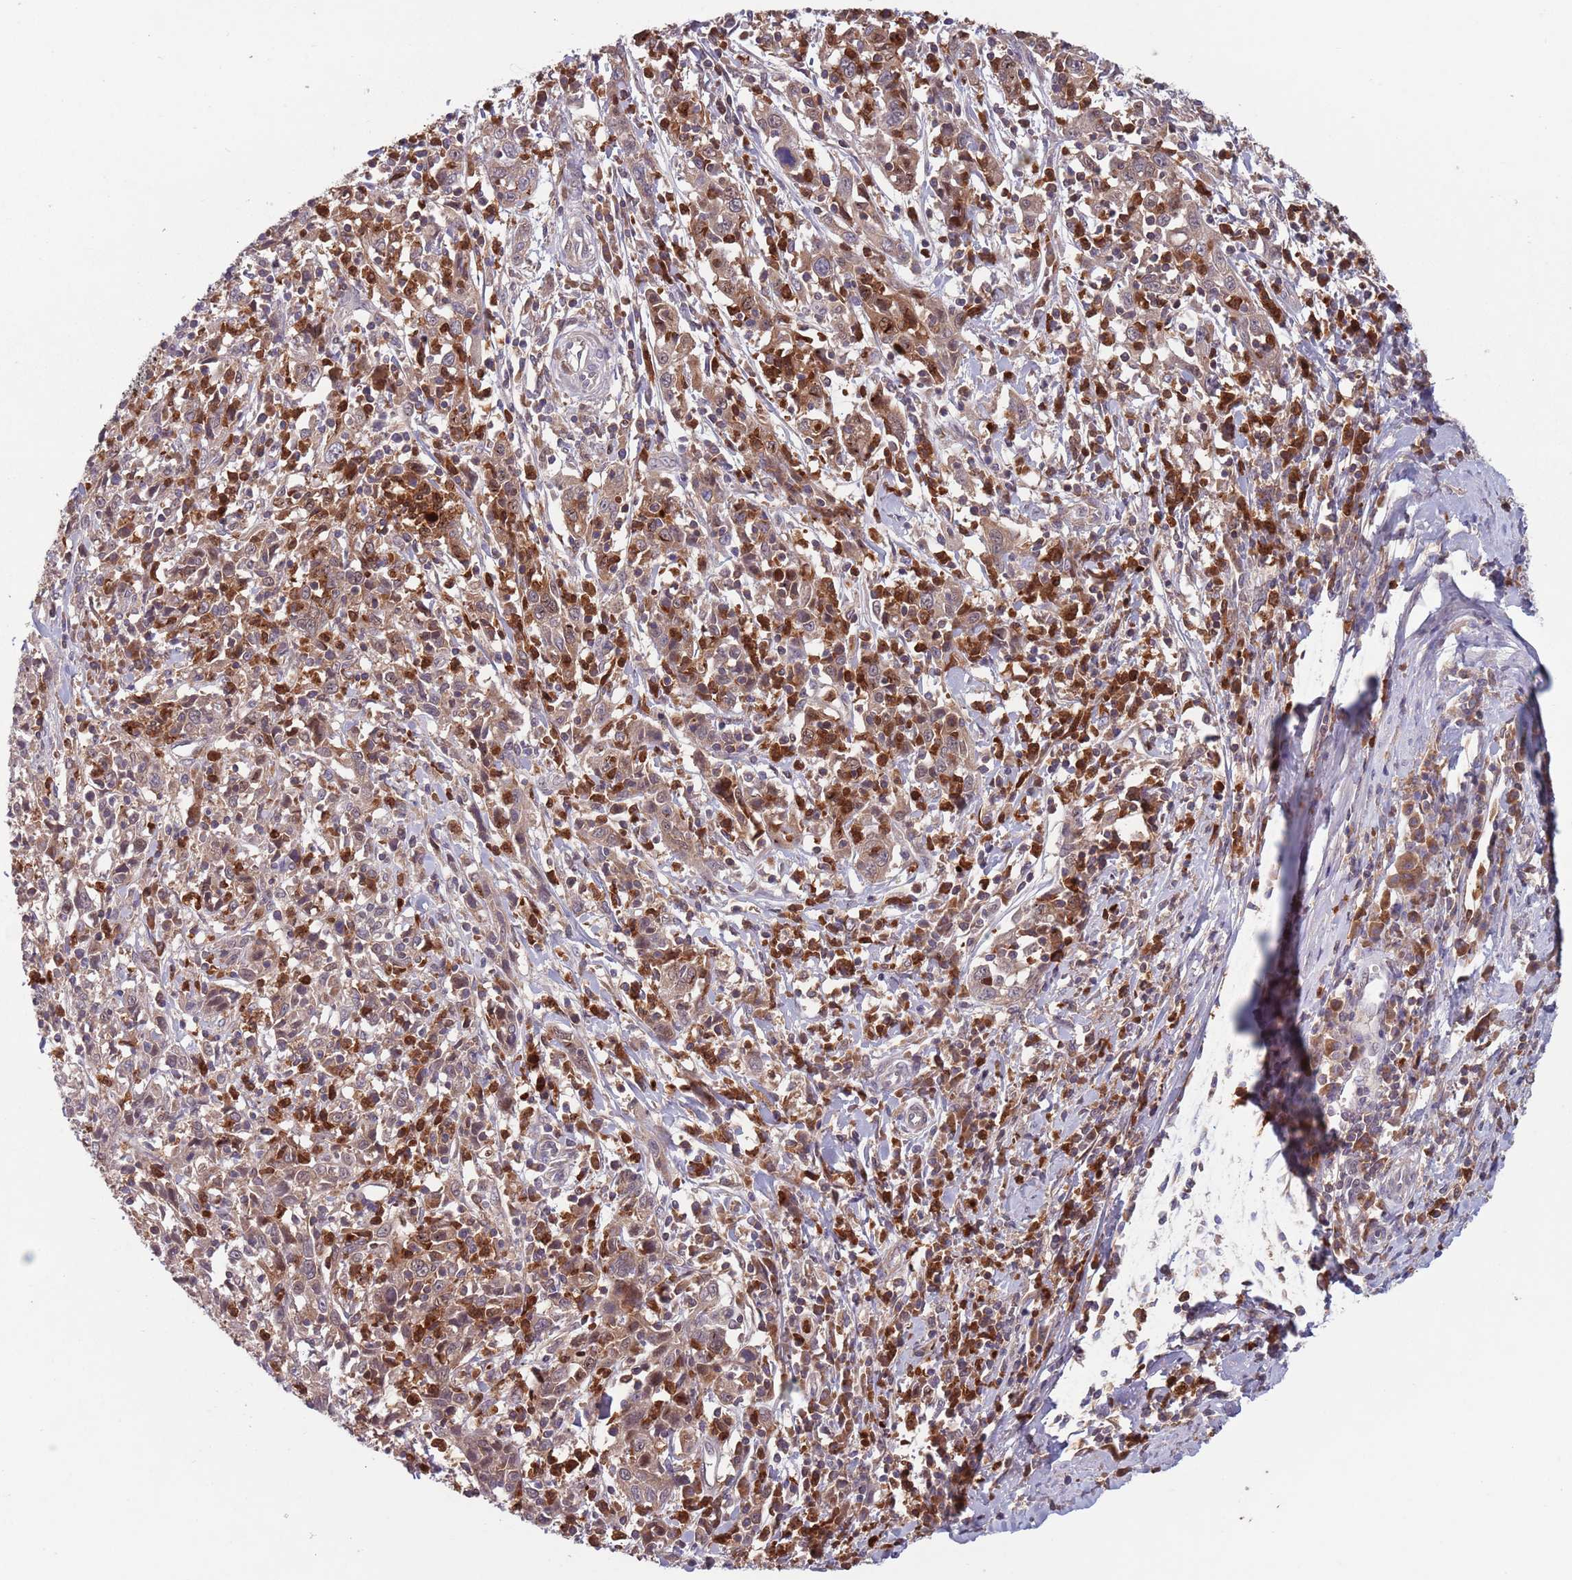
{"staining": {"intensity": "weak", "quantity": ">75%", "location": "cytoplasmic/membranous"}, "tissue": "cervical cancer", "cell_type": "Tumor cells", "image_type": "cancer", "snomed": [{"axis": "morphology", "description": "Squamous cell carcinoma, NOS"}, {"axis": "topography", "description": "Cervix"}], "caption": "IHC (DAB (3,3'-diaminobenzidine)) staining of squamous cell carcinoma (cervical) displays weak cytoplasmic/membranous protein staining in about >75% of tumor cells.", "gene": "TYW1", "patient": {"sex": "female", "age": 46}}